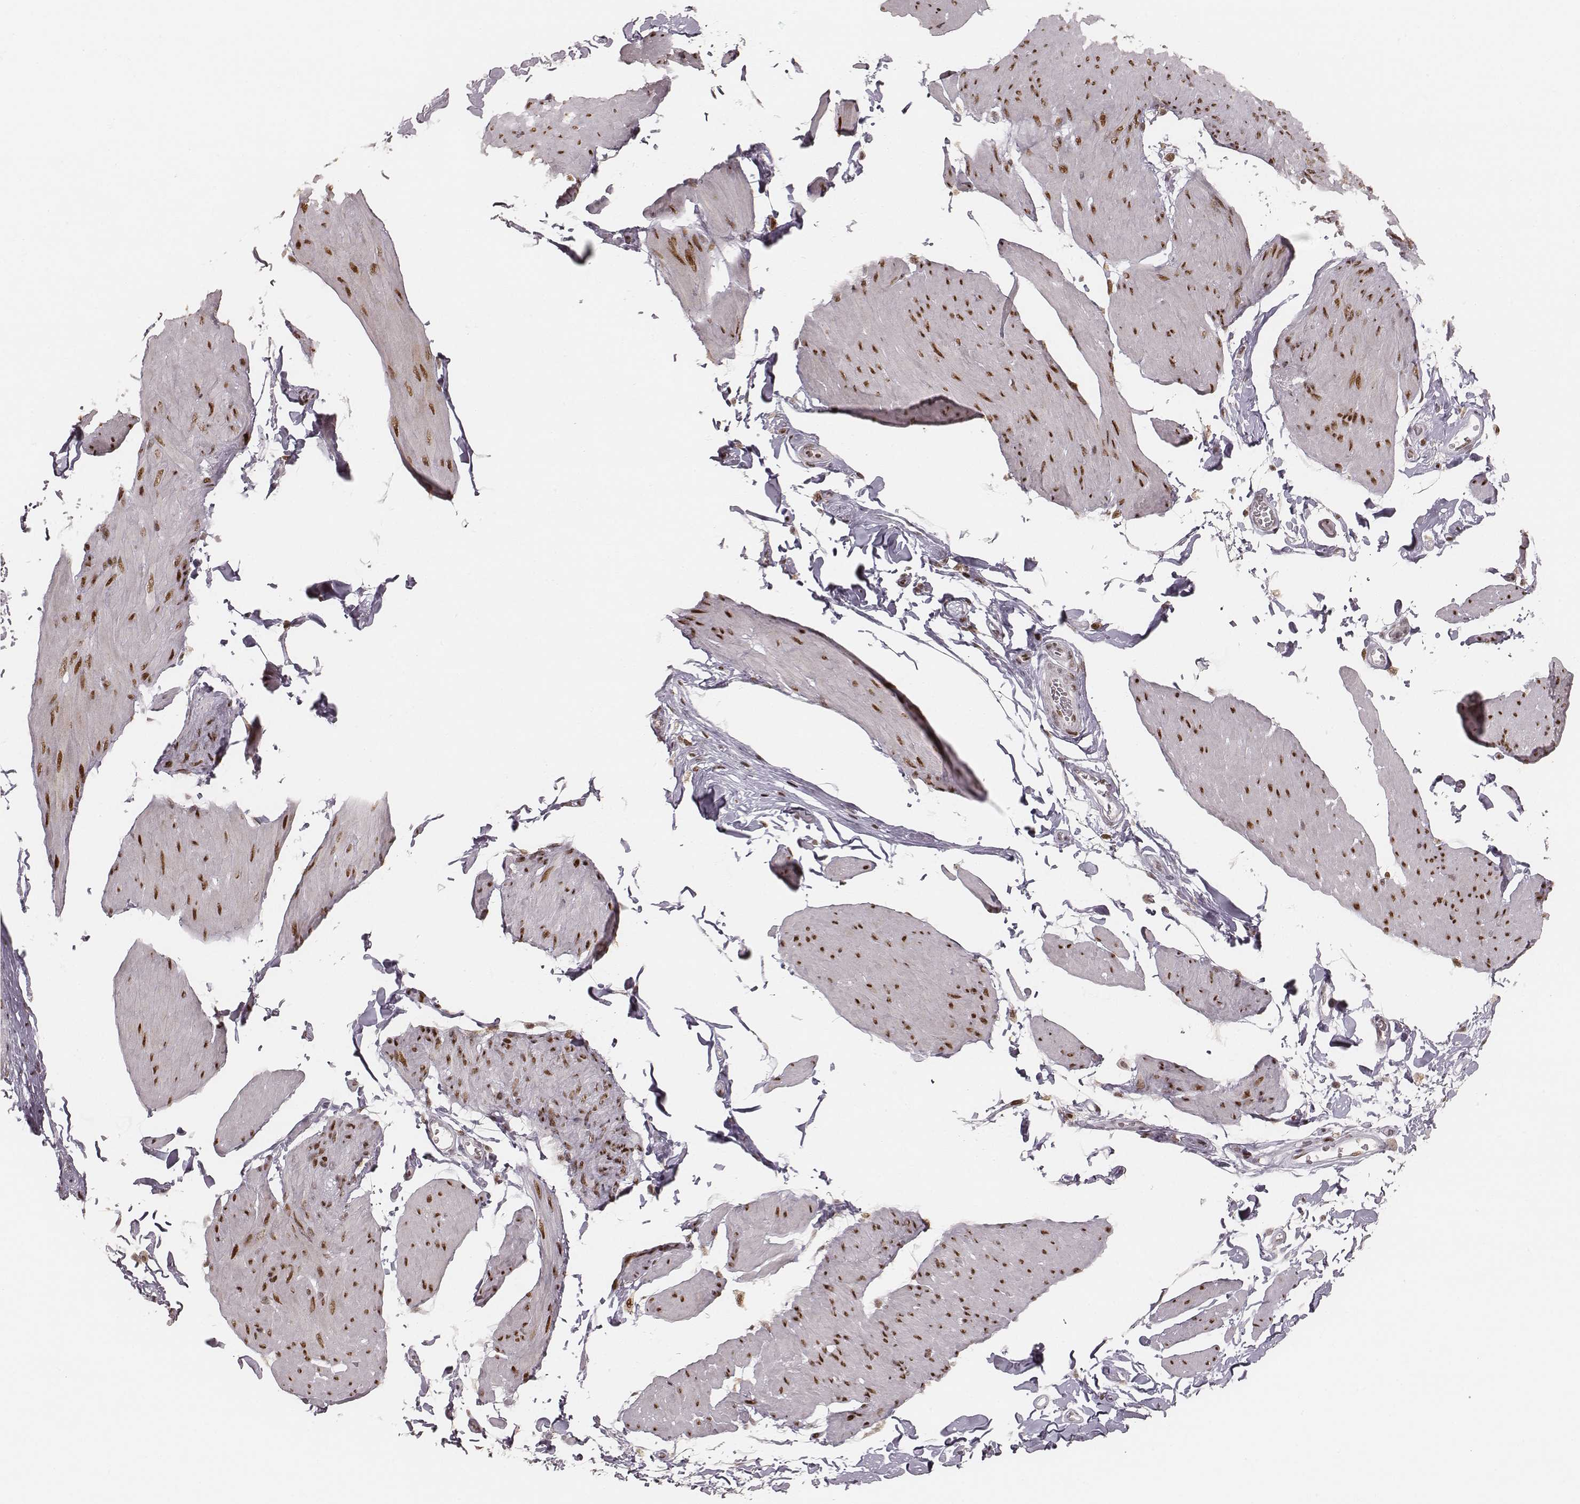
{"staining": {"intensity": "strong", "quantity": ">75%", "location": "nuclear"}, "tissue": "smooth muscle", "cell_type": "Smooth muscle cells", "image_type": "normal", "snomed": [{"axis": "morphology", "description": "Normal tissue, NOS"}, {"axis": "topography", "description": "Adipose tissue"}, {"axis": "topography", "description": "Smooth muscle"}, {"axis": "topography", "description": "Peripheral nerve tissue"}], "caption": "This histopathology image shows unremarkable smooth muscle stained with immunohistochemistry (IHC) to label a protein in brown. The nuclear of smooth muscle cells show strong positivity for the protein. Nuclei are counter-stained blue.", "gene": "HNRNPC", "patient": {"sex": "male", "age": 83}}